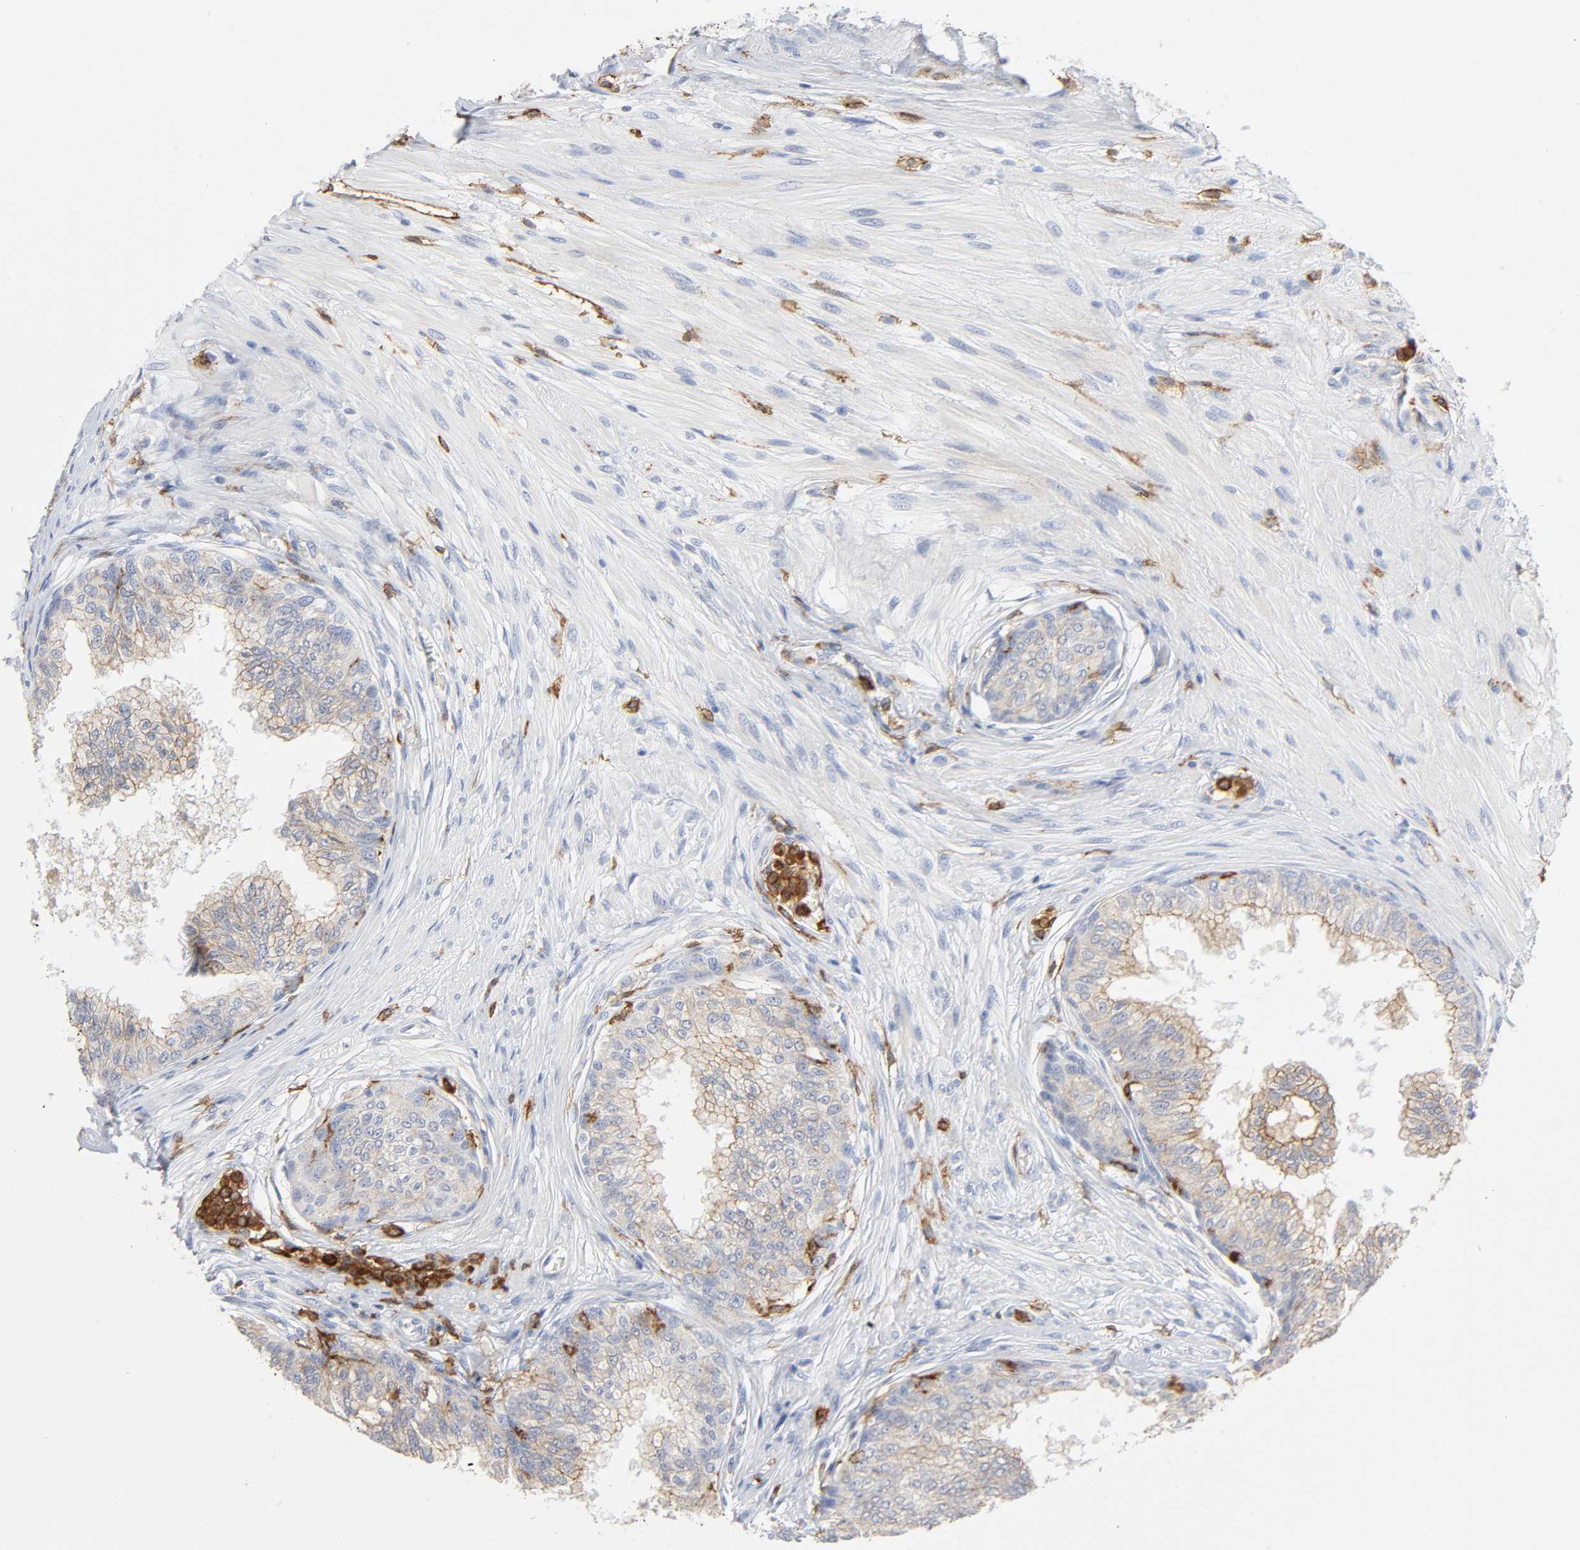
{"staining": {"intensity": "weak", "quantity": "25%-75%", "location": "cytoplasmic/membranous"}, "tissue": "prostate", "cell_type": "Glandular cells", "image_type": "normal", "snomed": [{"axis": "morphology", "description": "Normal tissue, NOS"}, {"axis": "topography", "description": "Prostate"}, {"axis": "topography", "description": "Seminal veicle"}], "caption": "Protein expression analysis of unremarkable human prostate reveals weak cytoplasmic/membranous positivity in about 25%-75% of glandular cells.", "gene": "LYN", "patient": {"sex": "male", "age": 60}}